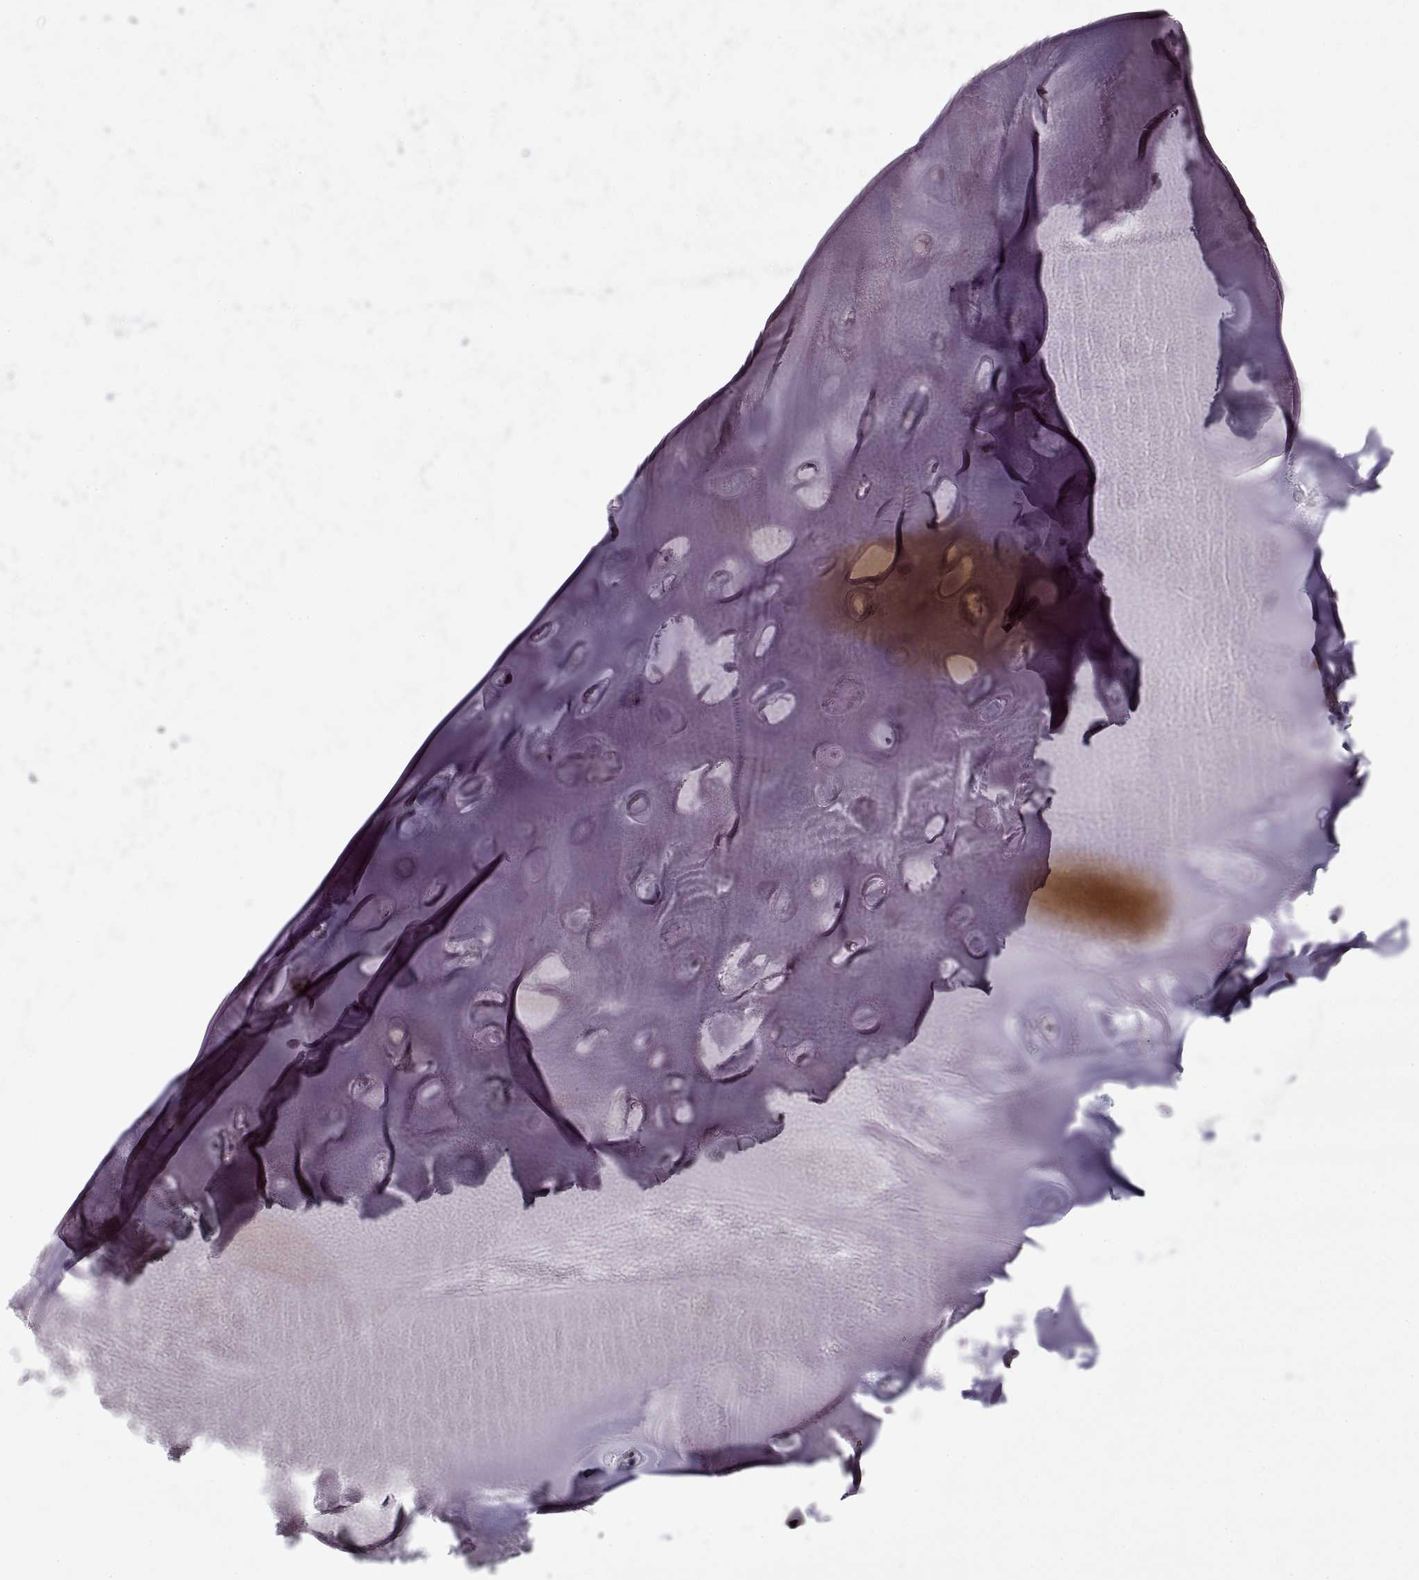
{"staining": {"intensity": "negative", "quantity": "none", "location": "none"}, "tissue": "soft tissue", "cell_type": "Chondrocytes", "image_type": "normal", "snomed": [{"axis": "morphology", "description": "Normal tissue, NOS"}, {"axis": "morphology", "description": "Squamous cell carcinoma, NOS"}, {"axis": "topography", "description": "Cartilage tissue"}, {"axis": "topography", "description": "Lung"}], "caption": "Immunohistochemistry of benign soft tissue displays no staining in chondrocytes.", "gene": "GAD2", "patient": {"sex": "male", "age": 66}}